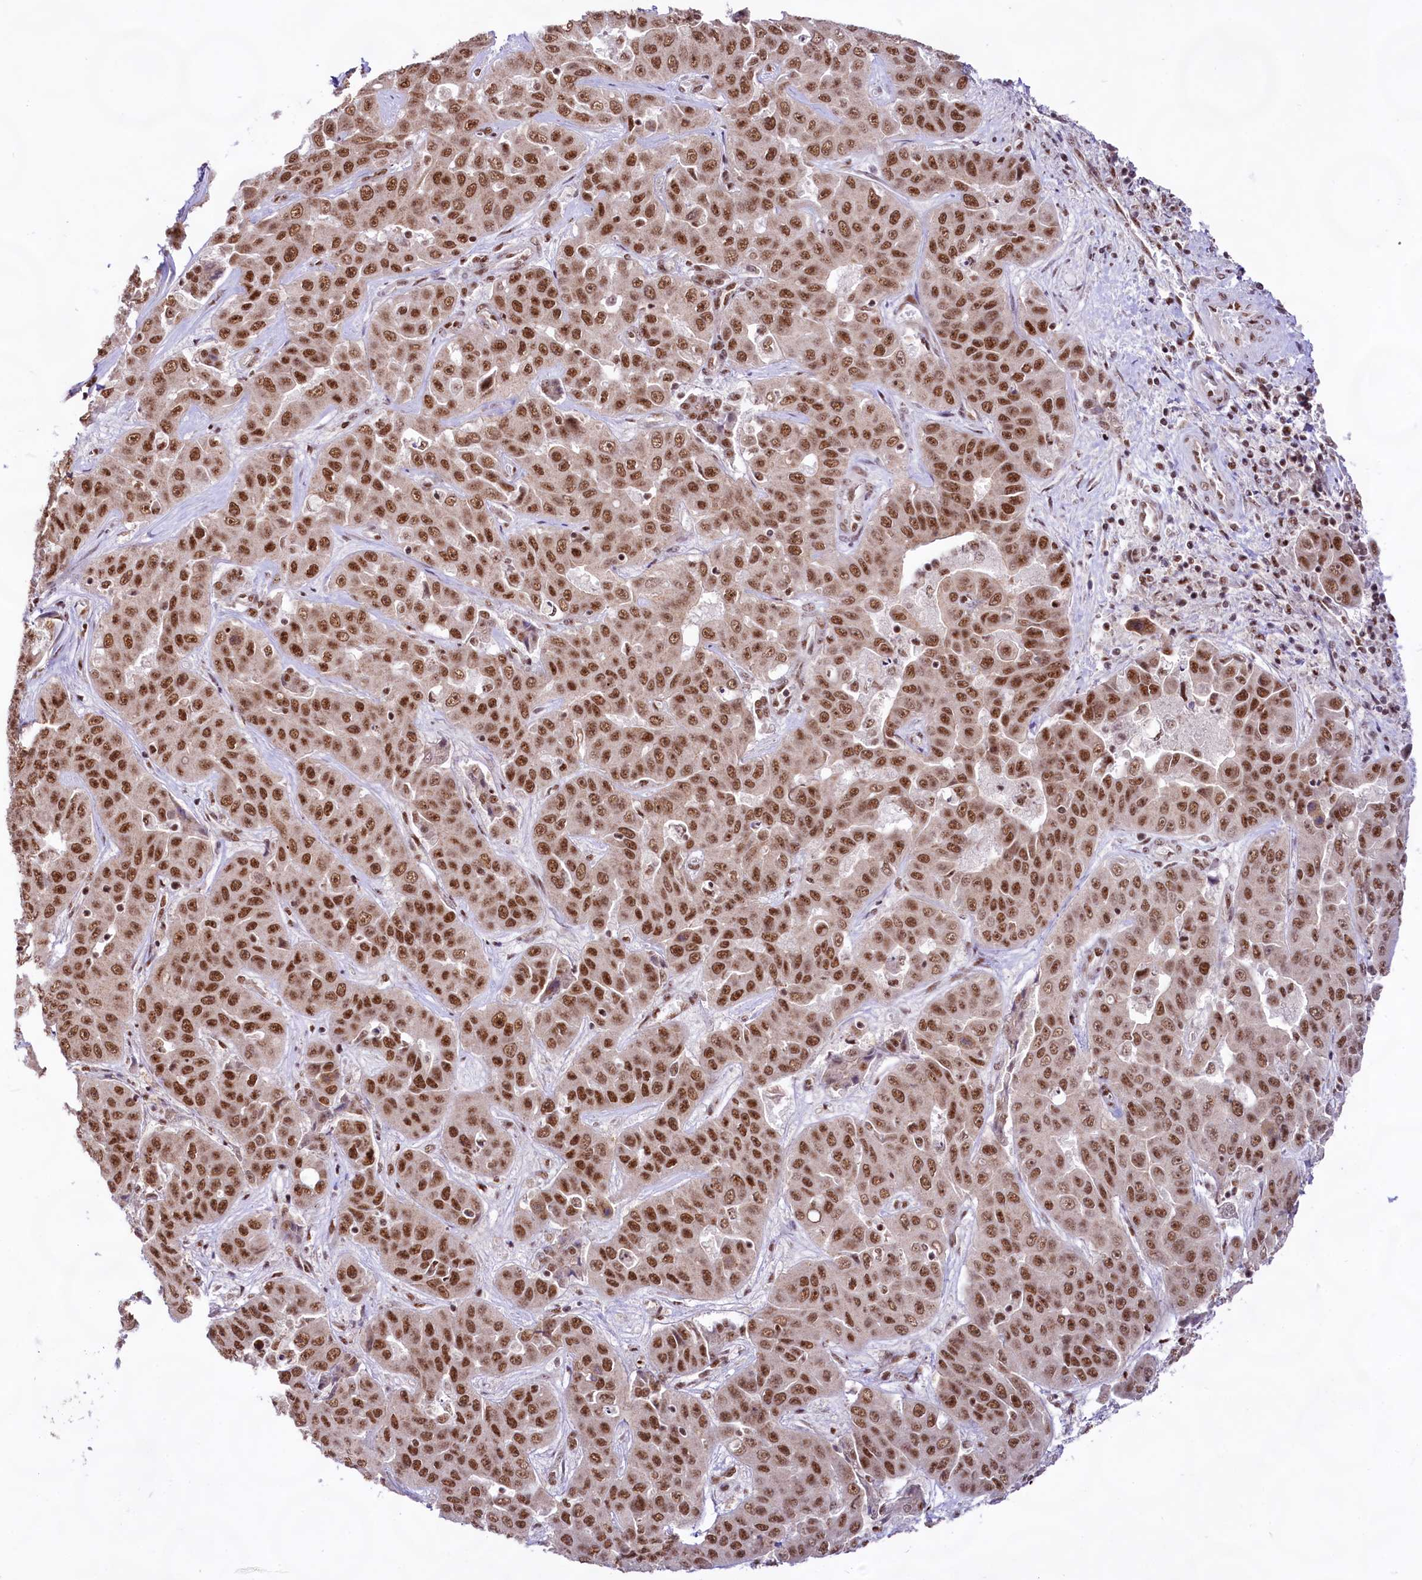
{"staining": {"intensity": "strong", "quantity": ">75%", "location": "nuclear"}, "tissue": "liver cancer", "cell_type": "Tumor cells", "image_type": "cancer", "snomed": [{"axis": "morphology", "description": "Cholangiocarcinoma"}, {"axis": "topography", "description": "Liver"}], "caption": "DAB (3,3'-diaminobenzidine) immunohistochemical staining of human cholangiocarcinoma (liver) displays strong nuclear protein staining in approximately >75% of tumor cells. The protein is shown in brown color, while the nuclei are stained blue.", "gene": "HIRA", "patient": {"sex": "female", "age": 52}}